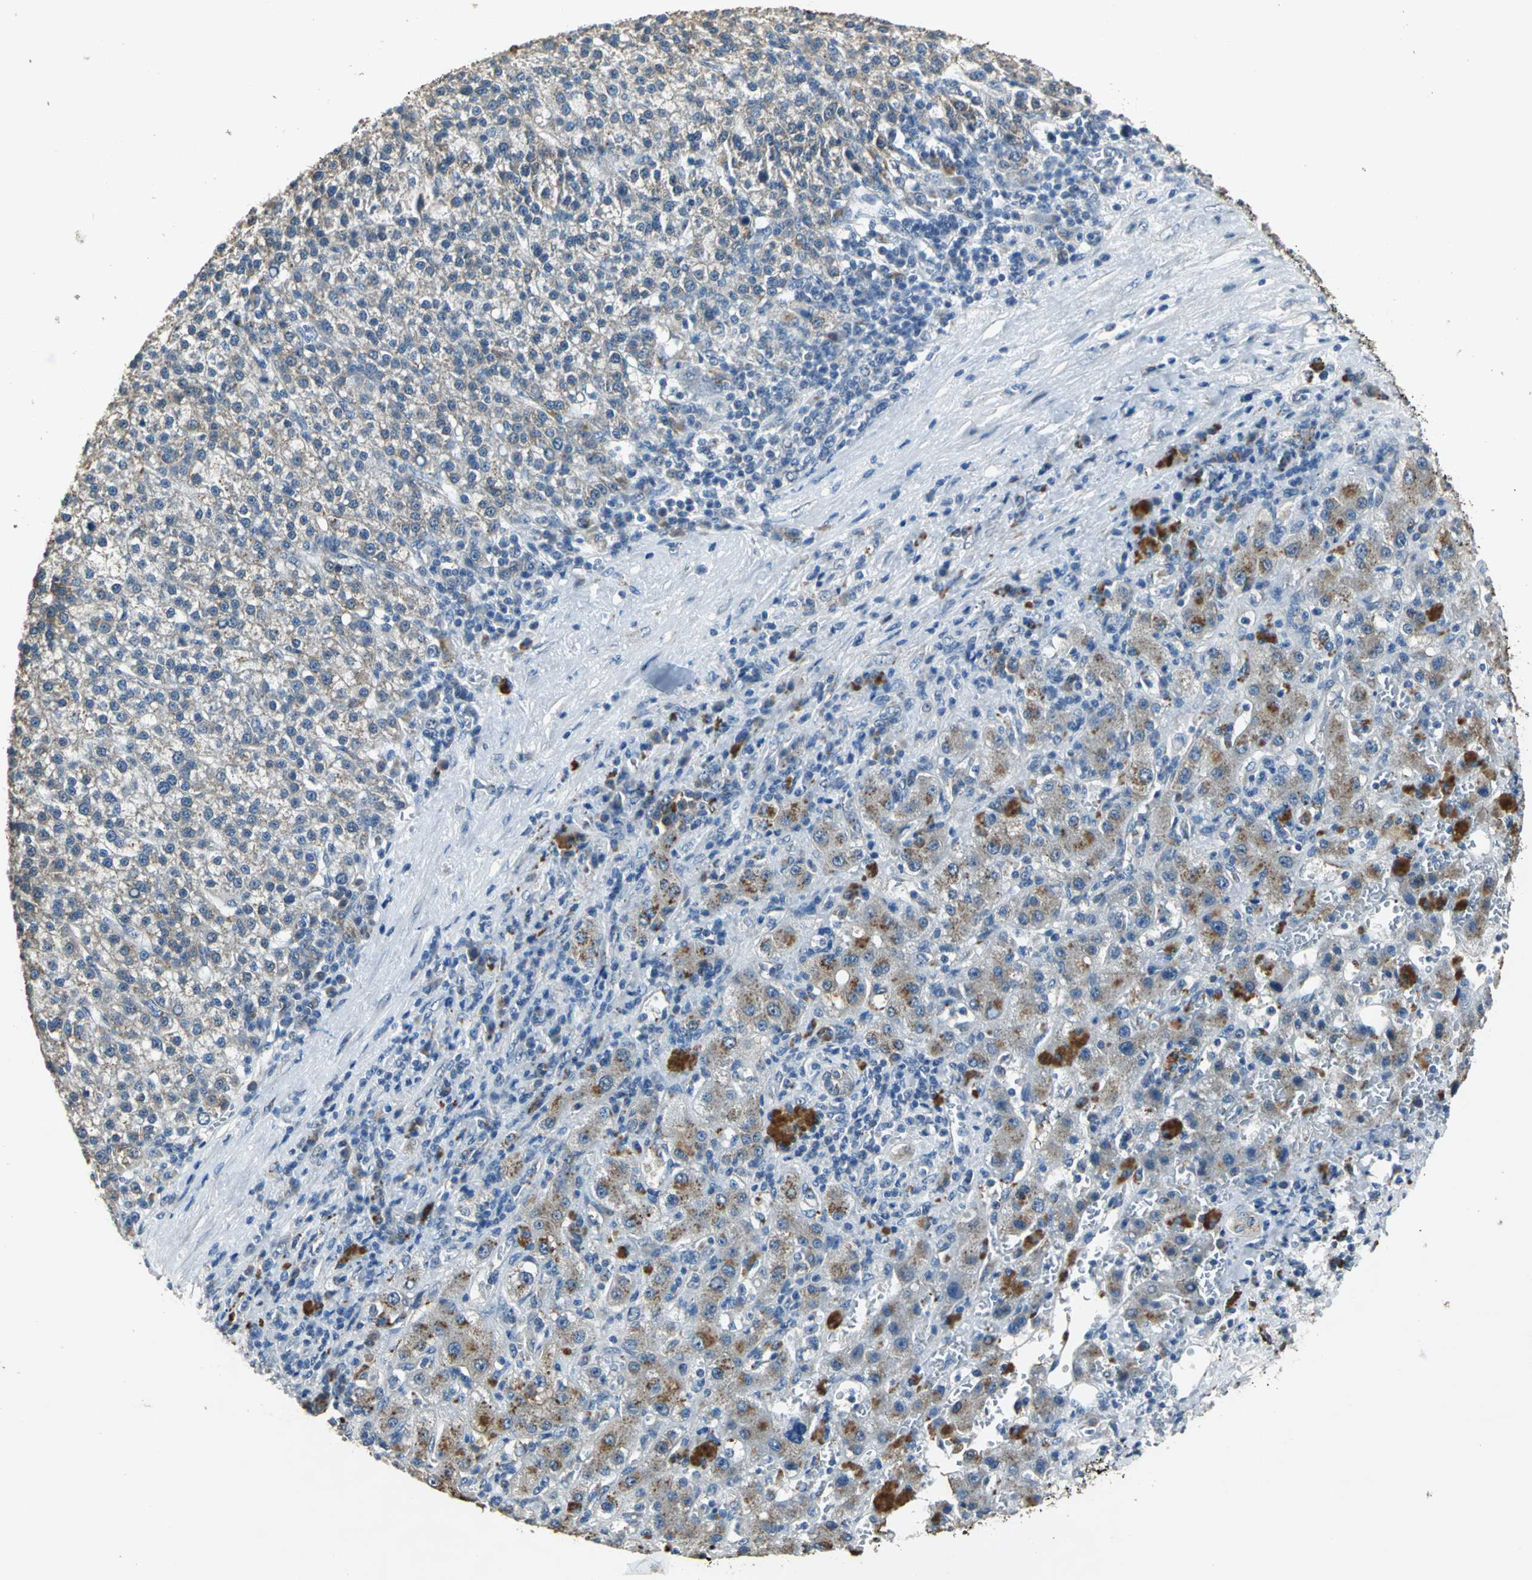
{"staining": {"intensity": "moderate", "quantity": ">75%", "location": "cytoplasmic/membranous"}, "tissue": "liver cancer", "cell_type": "Tumor cells", "image_type": "cancer", "snomed": [{"axis": "morphology", "description": "Carcinoma, Hepatocellular, NOS"}, {"axis": "topography", "description": "Liver"}], "caption": "Liver cancer (hepatocellular carcinoma) stained with a brown dye displays moderate cytoplasmic/membranous positive staining in approximately >75% of tumor cells.", "gene": "OCLN", "patient": {"sex": "female", "age": 58}}